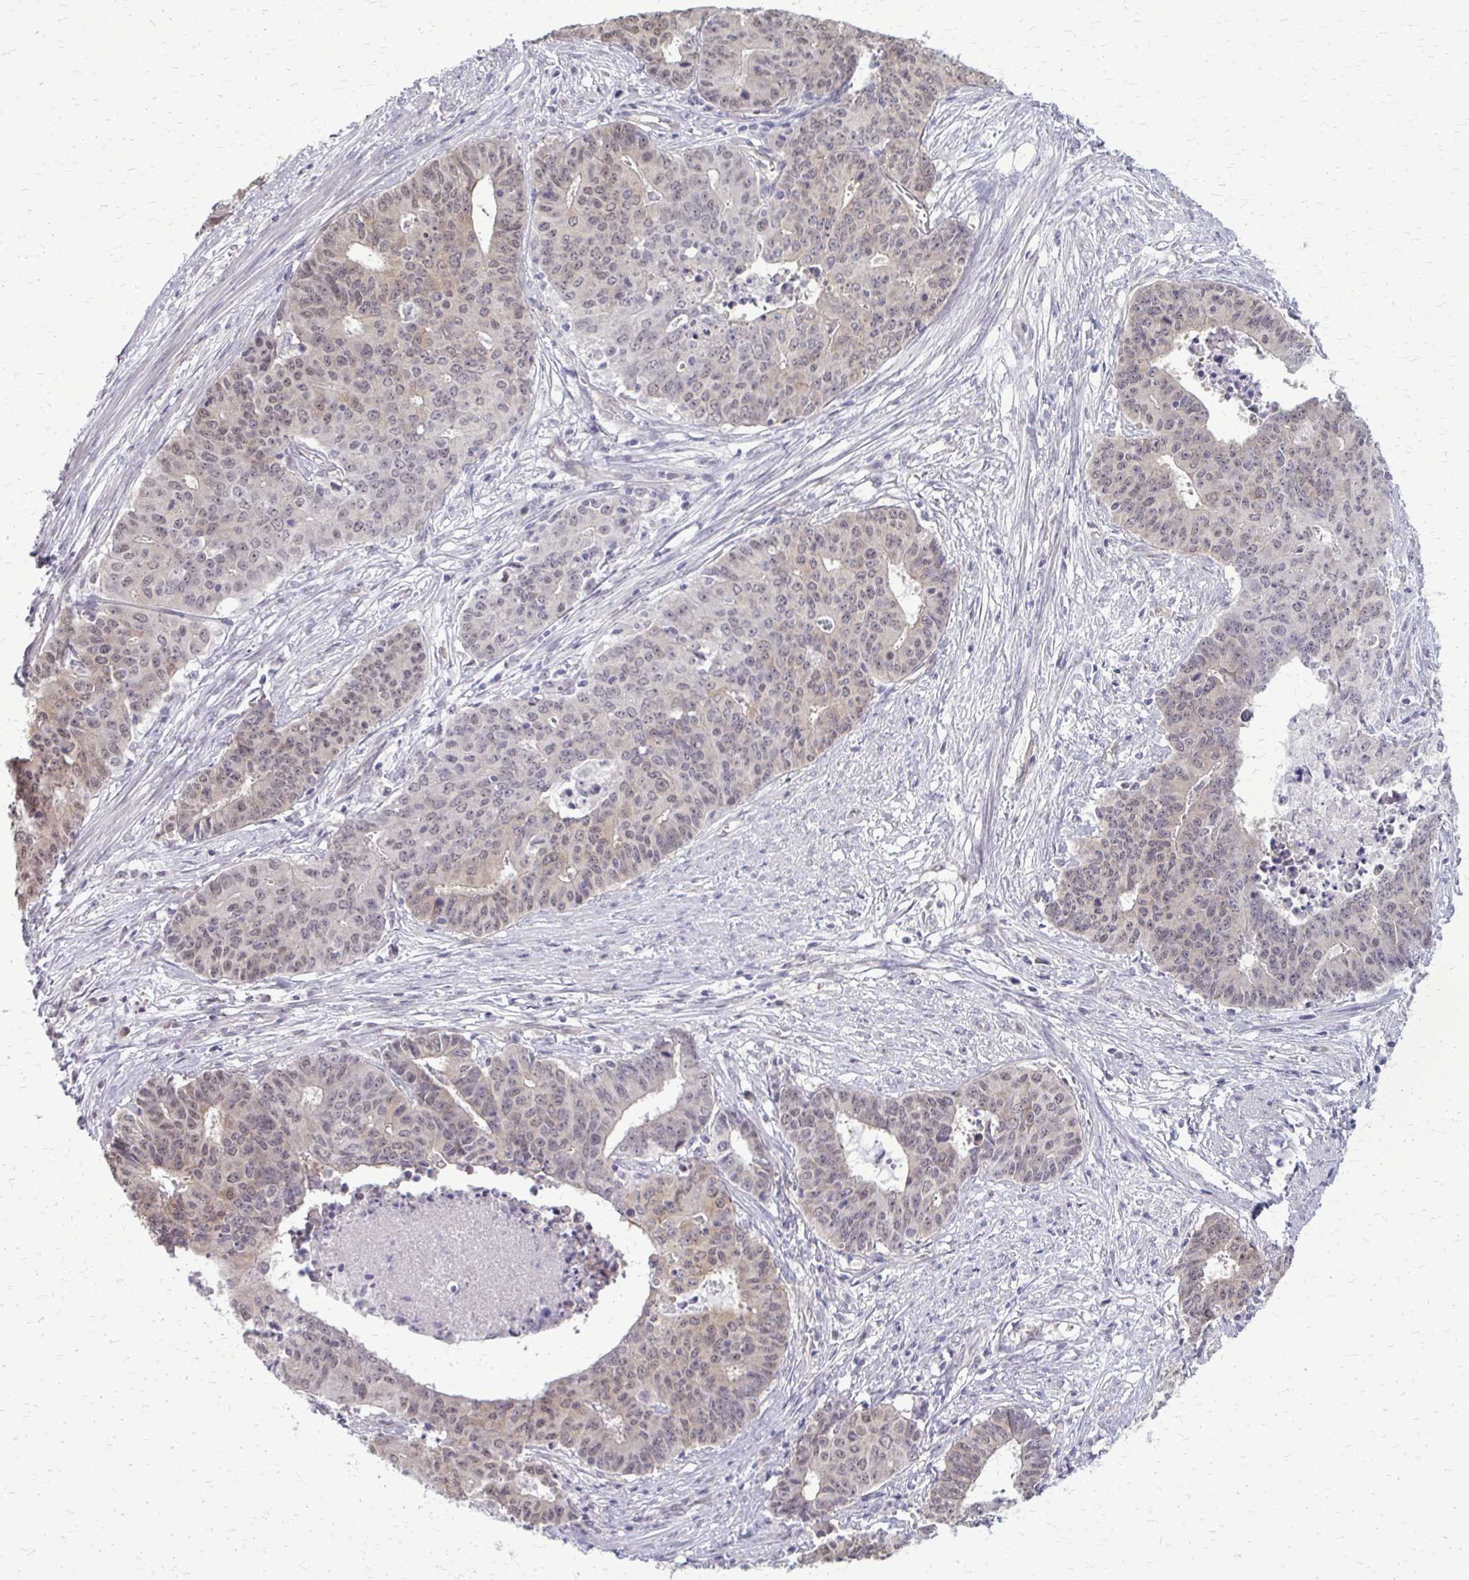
{"staining": {"intensity": "weak", "quantity": "25%-75%", "location": "nuclear"}, "tissue": "endometrial cancer", "cell_type": "Tumor cells", "image_type": "cancer", "snomed": [{"axis": "morphology", "description": "Adenocarcinoma, NOS"}, {"axis": "topography", "description": "Endometrium"}], "caption": "Immunohistochemical staining of adenocarcinoma (endometrial) displays weak nuclear protein expression in approximately 25%-75% of tumor cells.", "gene": "PLCB1", "patient": {"sex": "female", "age": 59}}